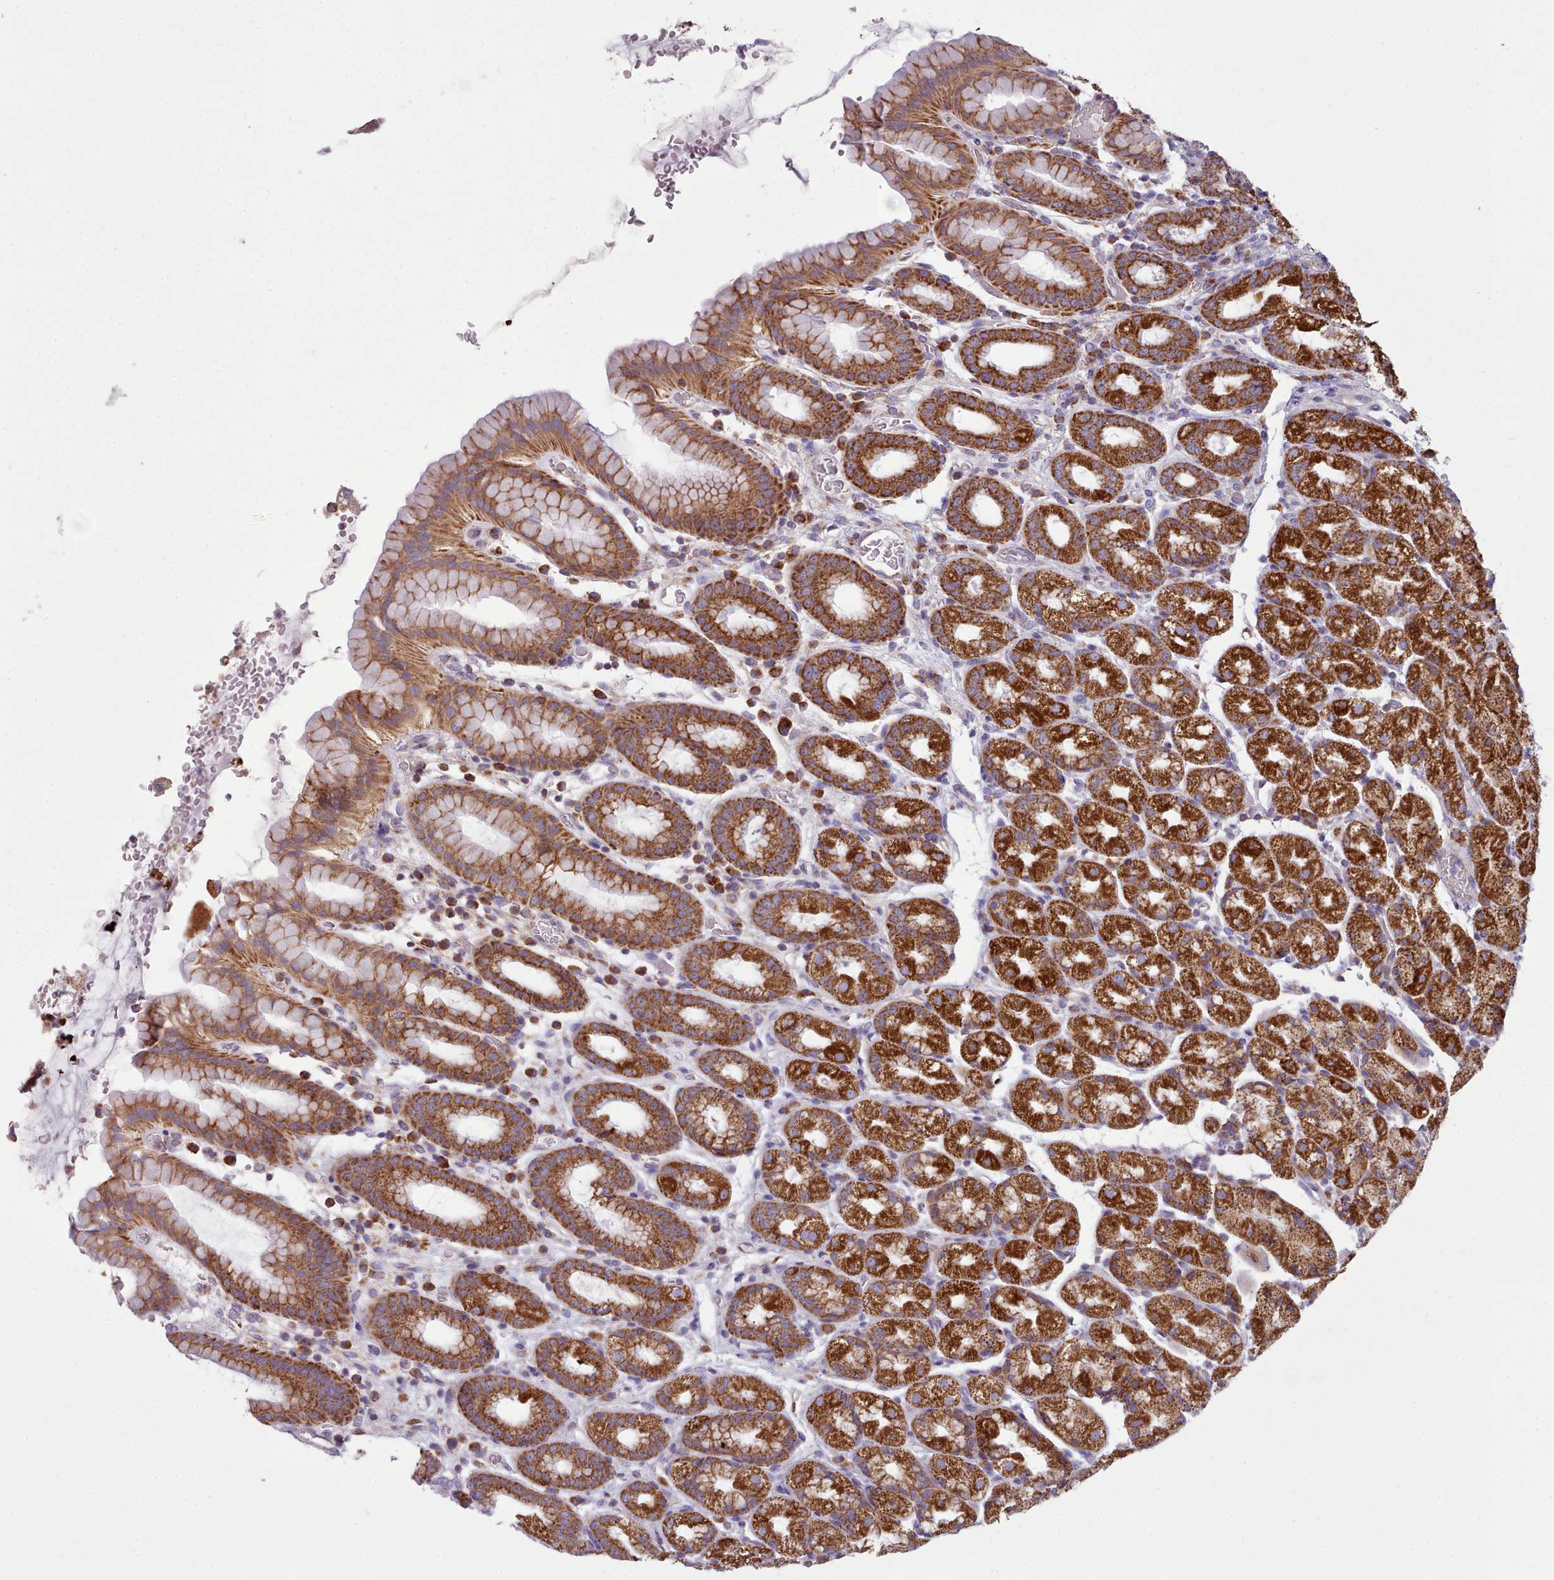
{"staining": {"intensity": "strong", "quantity": ">75%", "location": "cytoplasmic/membranous"}, "tissue": "stomach", "cell_type": "Glandular cells", "image_type": "normal", "snomed": [{"axis": "morphology", "description": "Normal tissue, NOS"}, {"axis": "topography", "description": "Stomach, upper"}, {"axis": "topography", "description": "Stomach, lower"}, {"axis": "topography", "description": "Small intestine"}], "caption": "The photomicrograph shows immunohistochemical staining of normal stomach. There is strong cytoplasmic/membranous expression is appreciated in approximately >75% of glandular cells. The protein is shown in brown color, while the nuclei are stained blue.", "gene": "SRP54", "patient": {"sex": "male", "age": 68}}